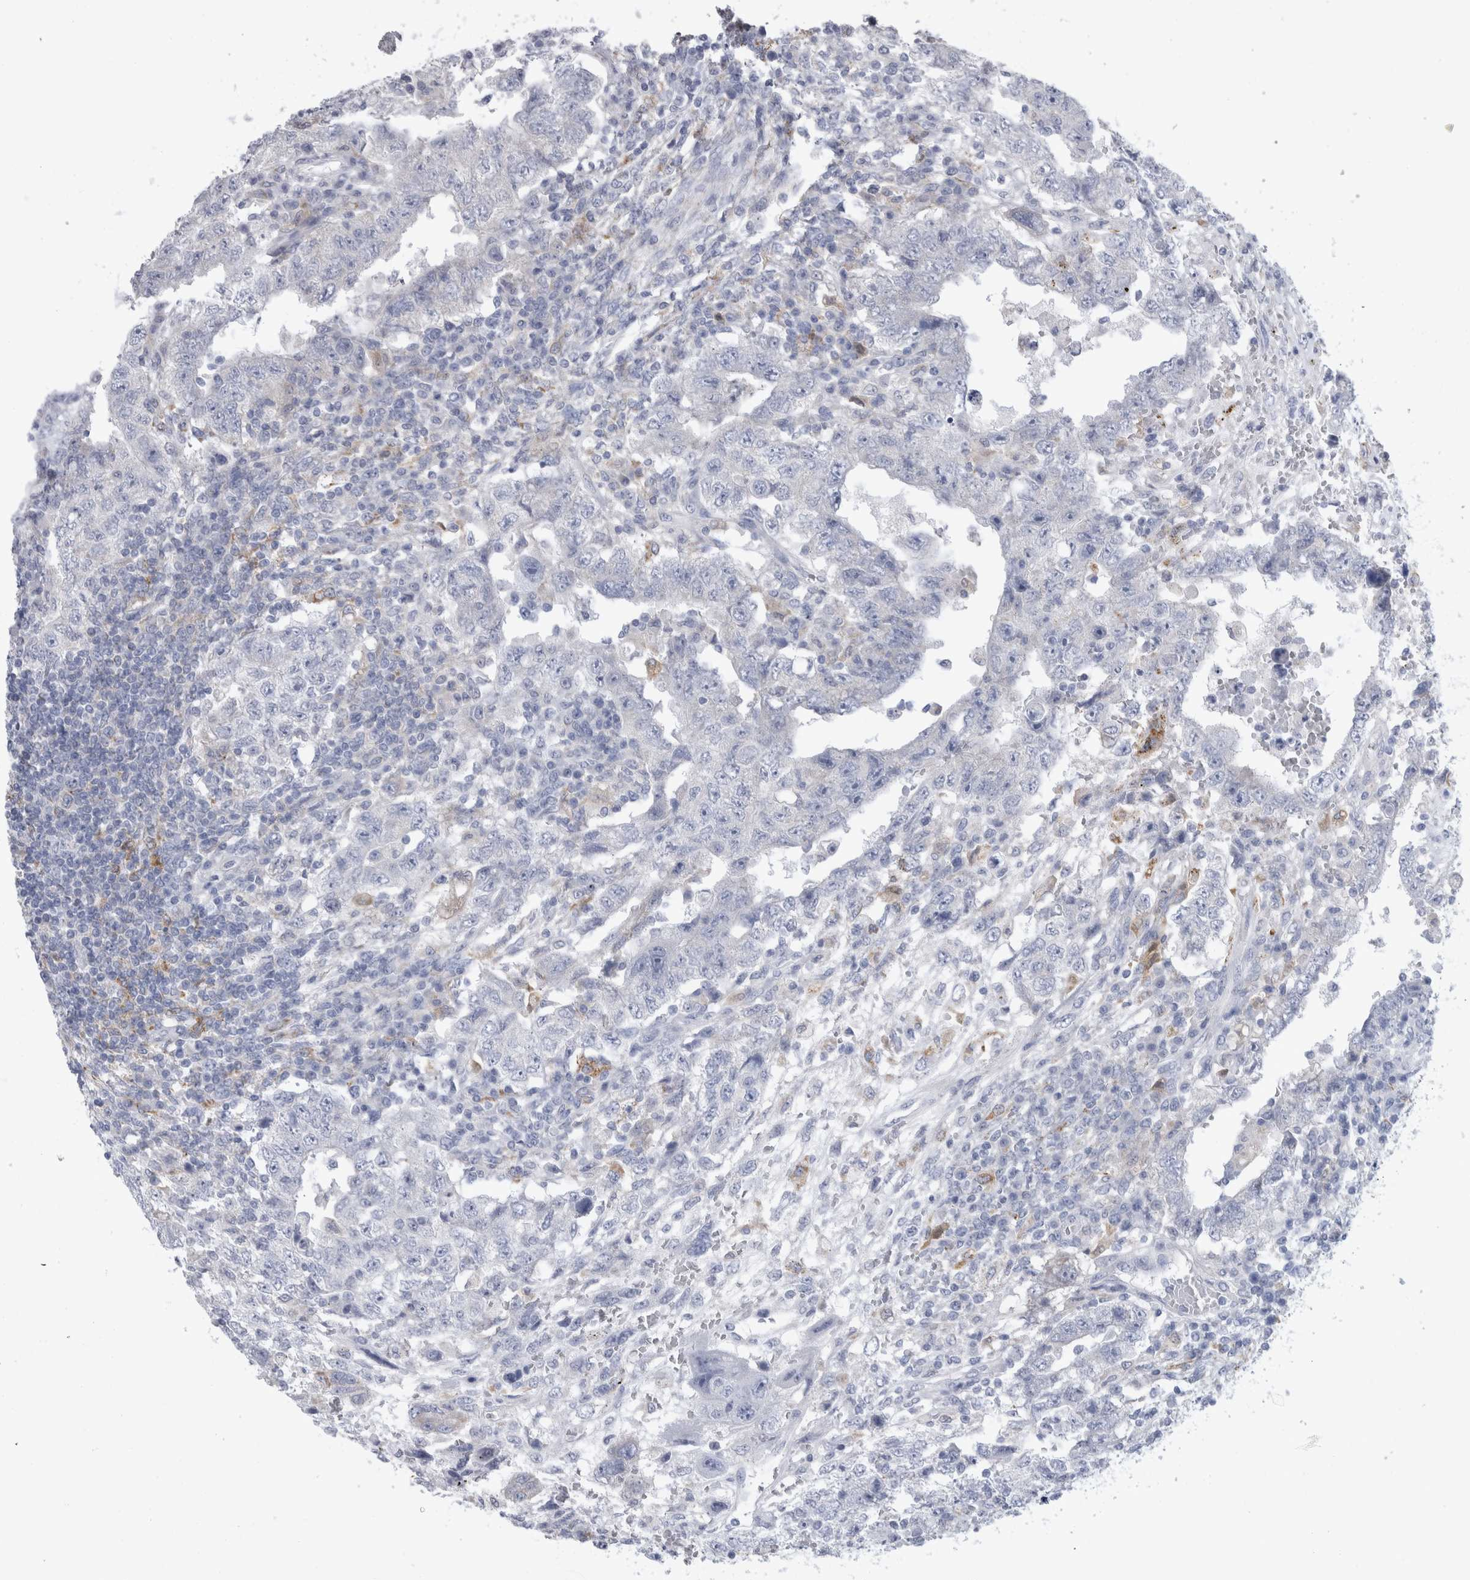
{"staining": {"intensity": "negative", "quantity": "none", "location": "none"}, "tissue": "testis cancer", "cell_type": "Tumor cells", "image_type": "cancer", "snomed": [{"axis": "morphology", "description": "Carcinoma, Embryonal, NOS"}, {"axis": "topography", "description": "Testis"}], "caption": "Tumor cells are negative for brown protein staining in testis cancer (embryonal carcinoma).", "gene": "GATM", "patient": {"sex": "male", "age": 26}}